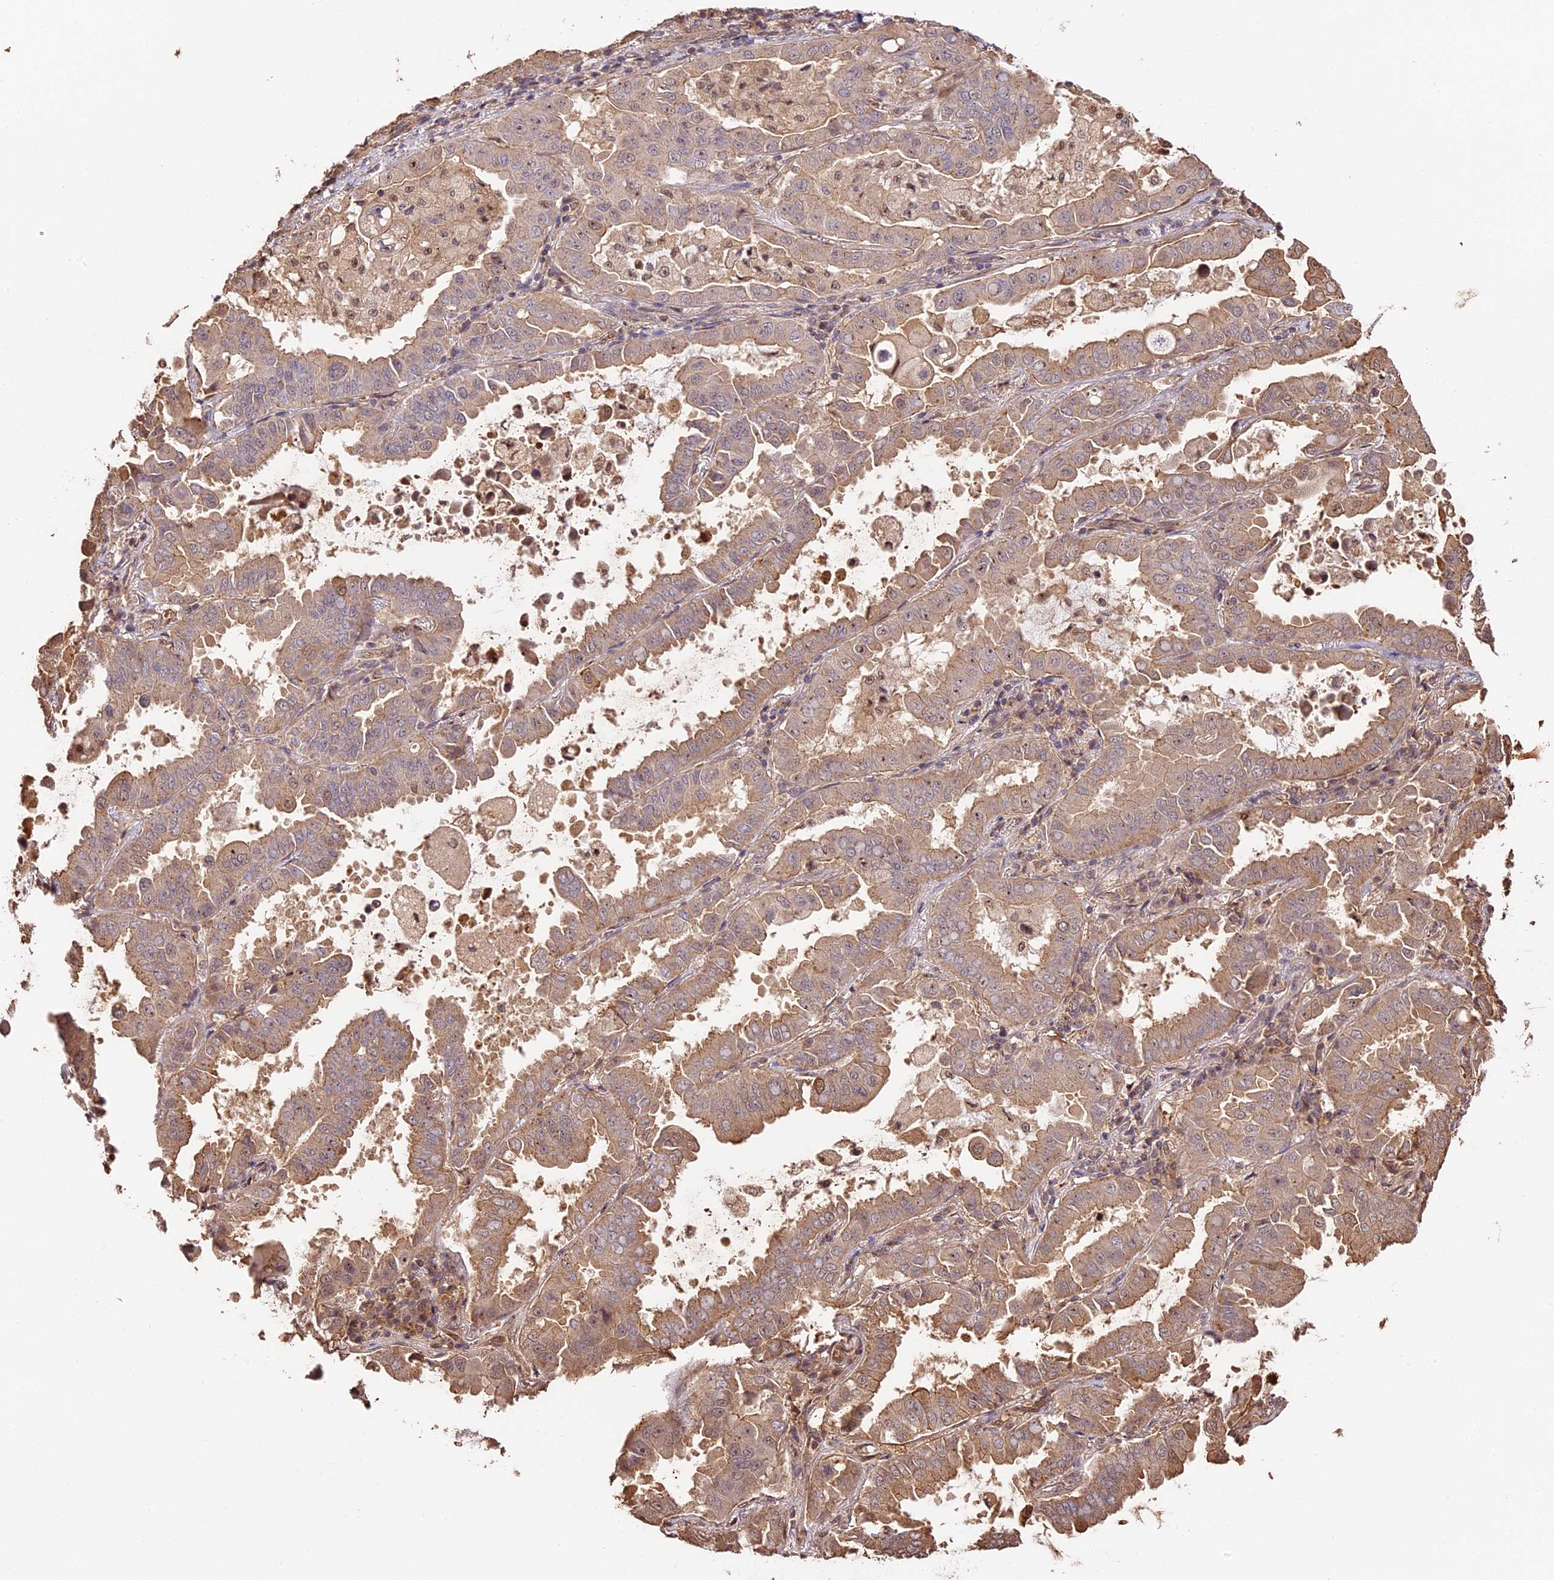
{"staining": {"intensity": "weak", "quantity": ">75%", "location": "cytoplasmic/membranous"}, "tissue": "lung cancer", "cell_type": "Tumor cells", "image_type": "cancer", "snomed": [{"axis": "morphology", "description": "Adenocarcinoma, NOS"}, {"axis": "topography", "description": "Lung"}], "caption": "This photomicrograph displays immunohistochemistry (IHC) staining of lung cancer, with low weak cytoplasmic/membranous staining in approximately >75% of tumor cells.", "gene": "PPP1R37", "patient": {"sex": "male", "age": 64}}